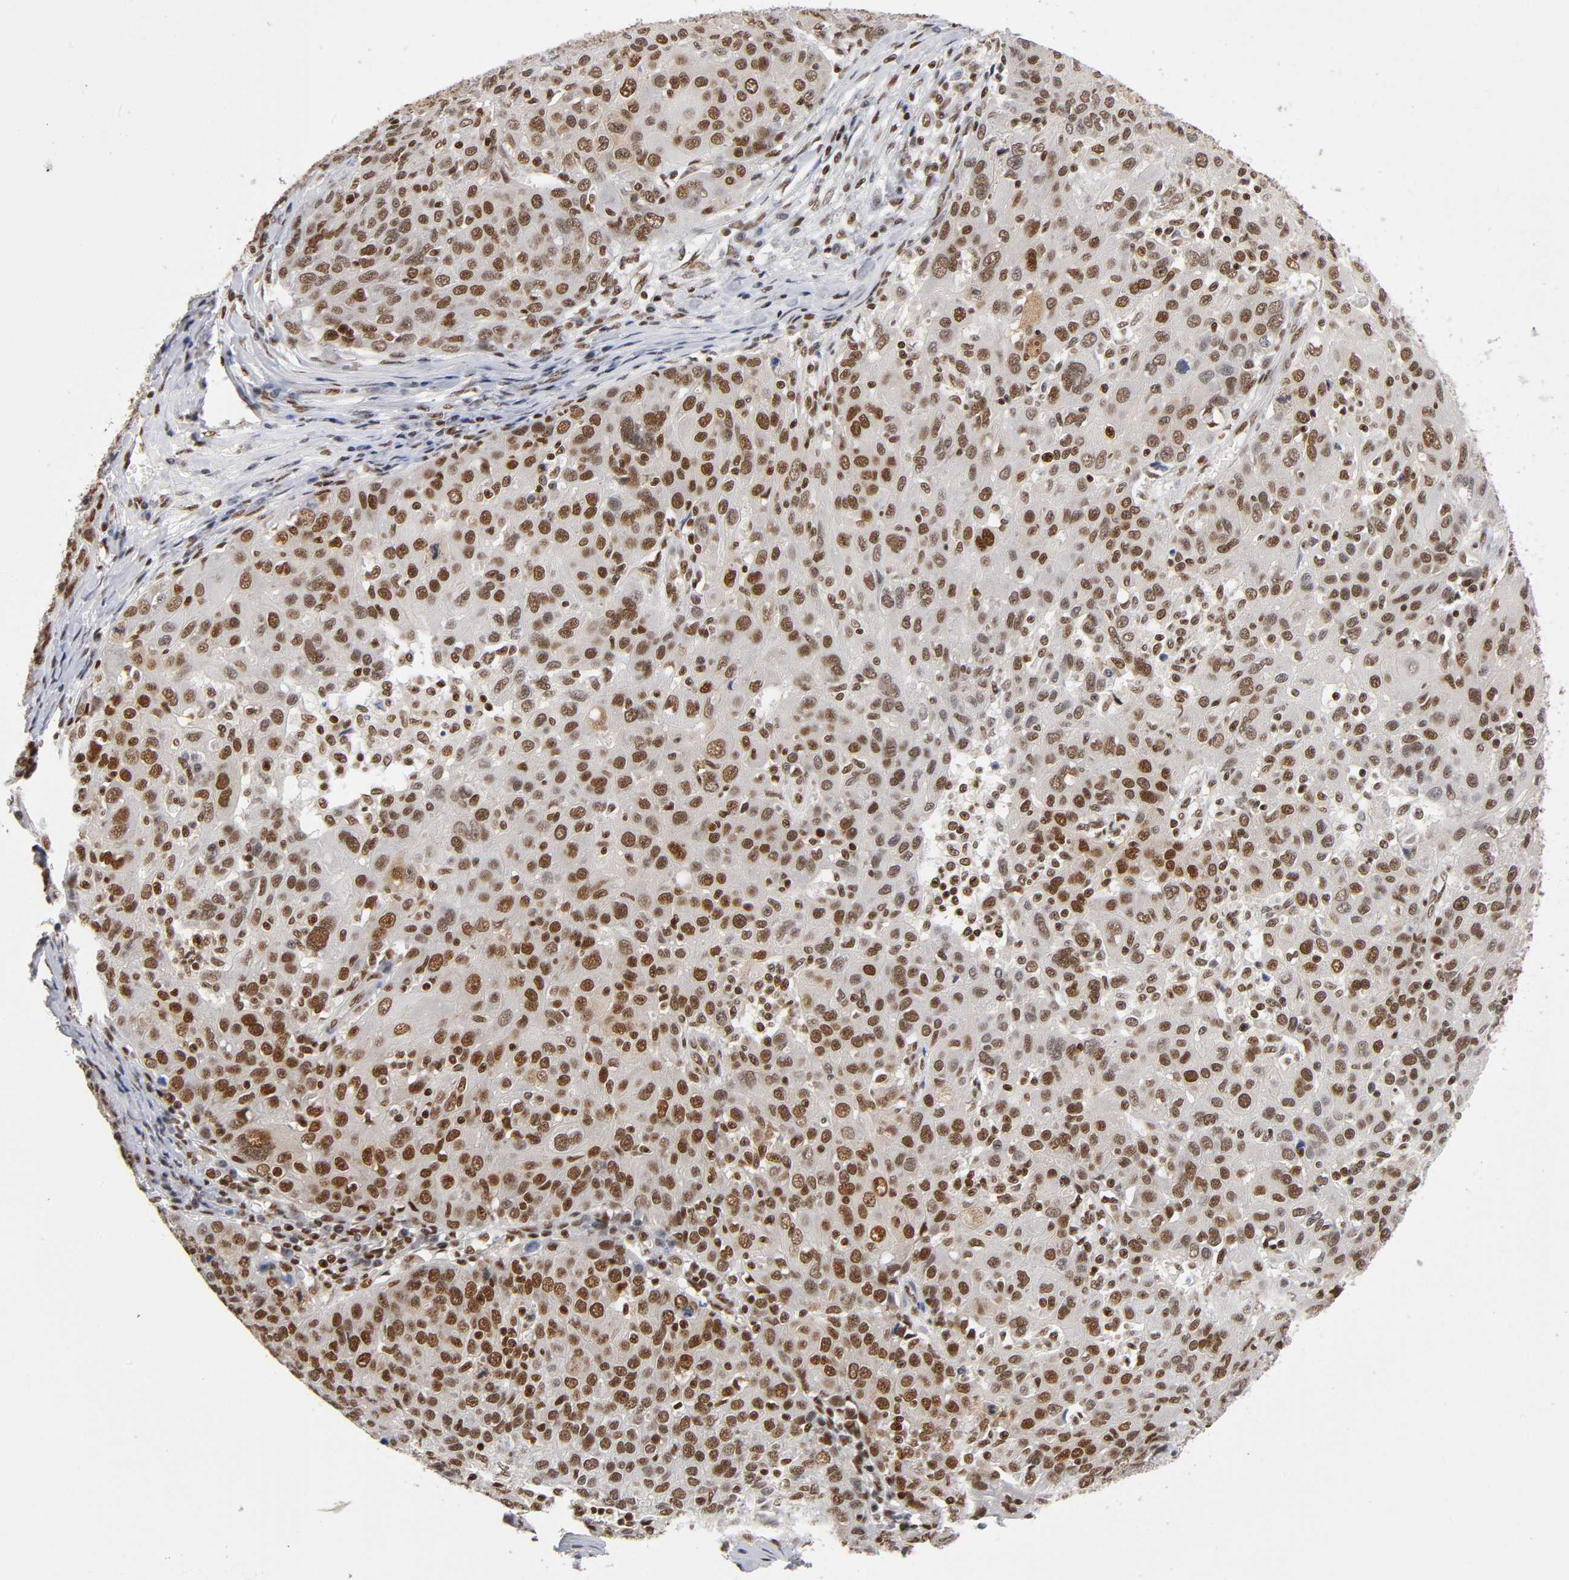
{"staining": {"intensity": "strong", "quantity": ">75%", "location": "nuclear"}, "tissue": "ovarian cancer", "cell_type": "Tumor cells", "image_type": "cancer", "snomed": [{"axis": "morphology", "description": "Carcinoma, endometroid"}, {"axis": "topography", "description": "Ovary"}], "caption": "DAB (3,3'-diaminobenzidine) immunohistochemical staining of ovarian cancer (endometroid carcinoma) shows strong nuclear protein positivity in approximately >75% of tumor cells. (DAB = brown stain, brightfield microscopy at high magnification).", "gene": "ILKAP", "patient": {"sex": "female", "age": 50}}